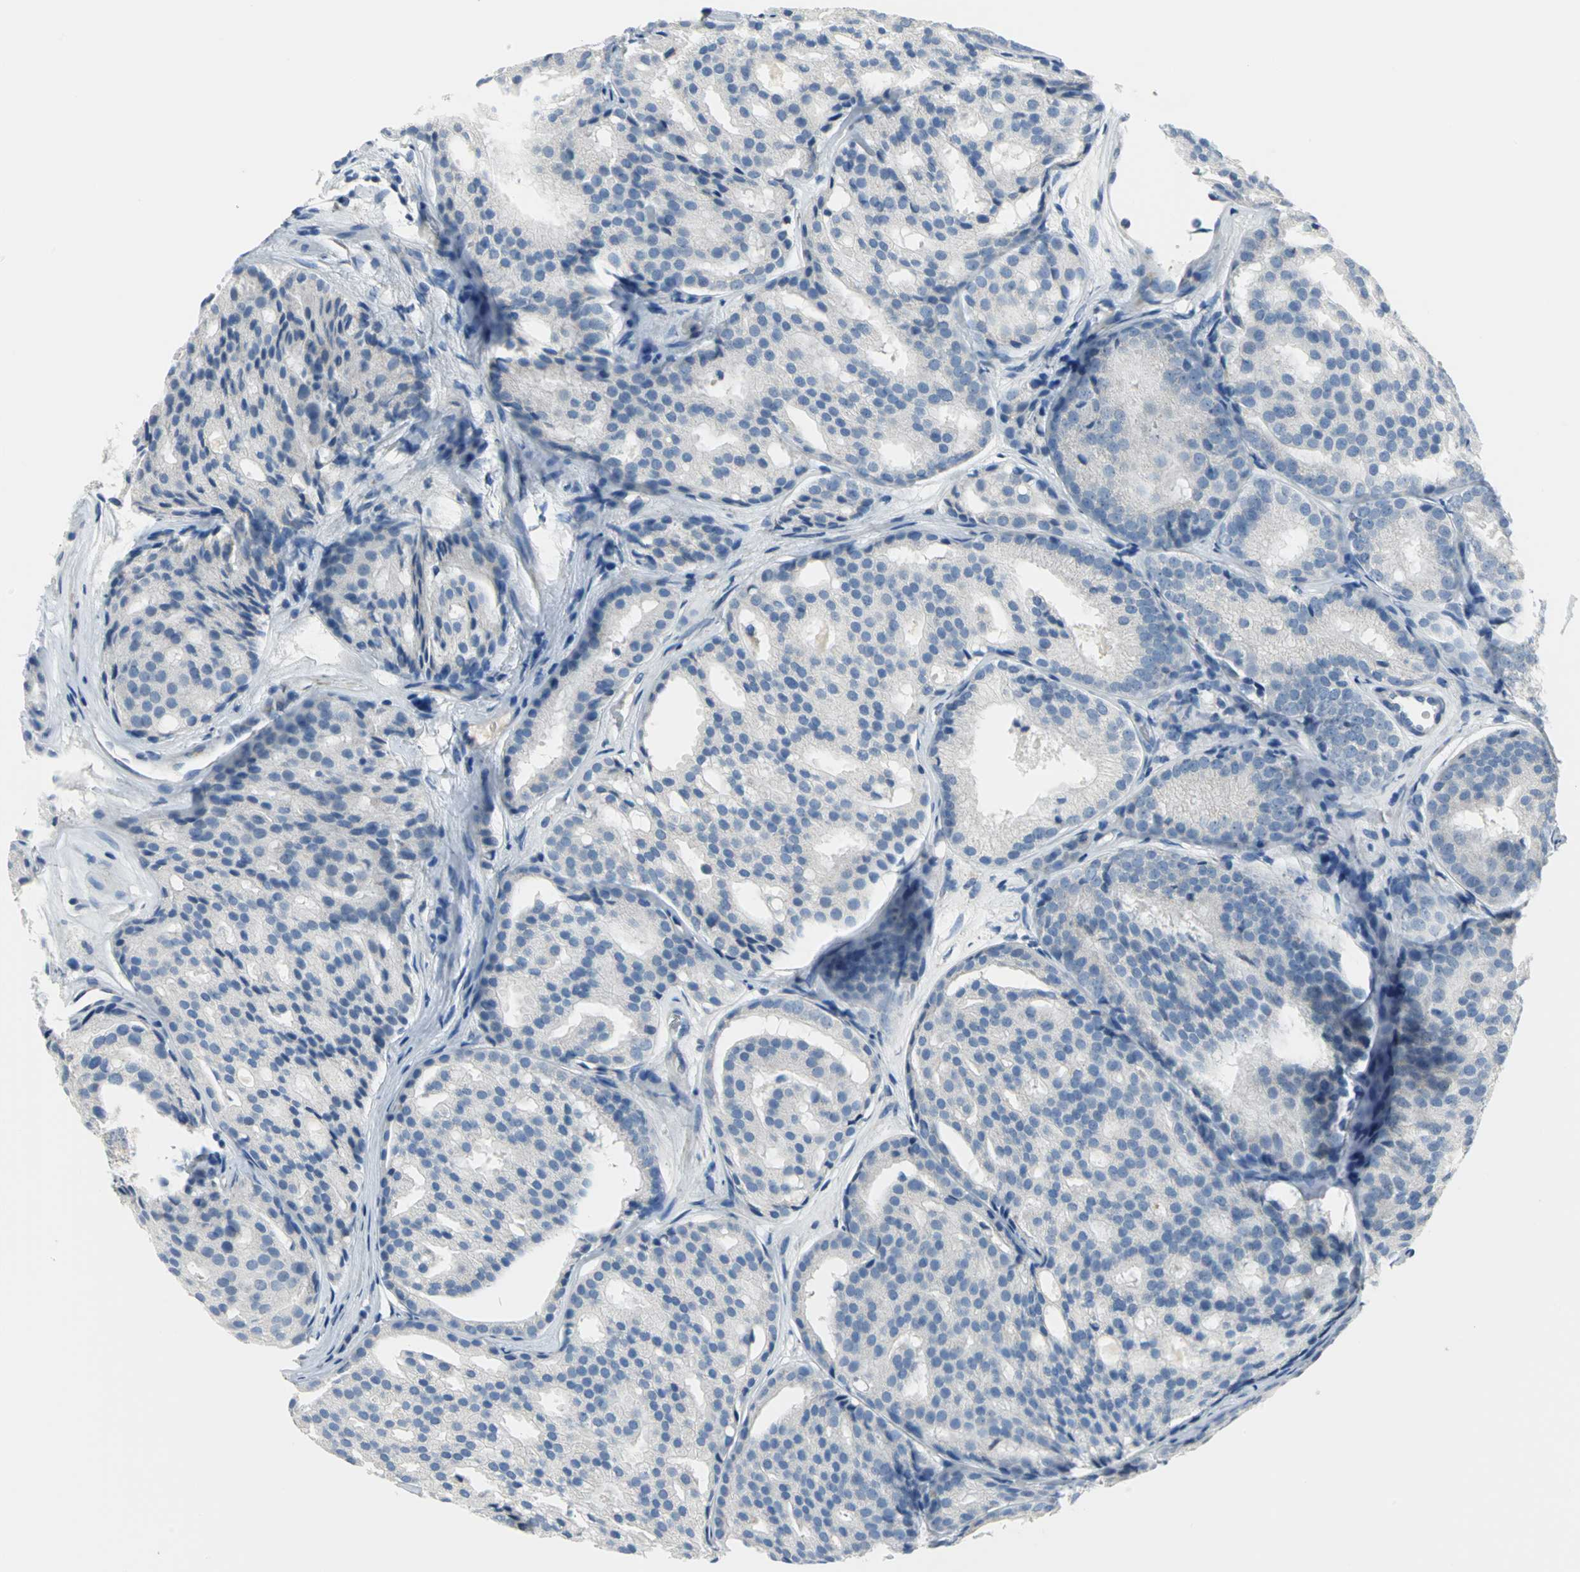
{"staining": {"intensity": "negative", "quantity": "none", "location": "none"}, "tissue": "prostate cancer", "cell_type": "Tumor cells", "image_type": "cancer", "snomed": [{"axis": "morphology", "description": "Adenocarcinoma, High grade"}, {"axis": "topography", "description": "Prostate"}], "caption": "DAB (3,3'-diaminobenzidine) immunohistochemical staining of human high-grade adenocarcinoma (prostate) reveals no significant staining in tumor cells.", "gene": "ALOX15", "patient": {"sex": "male", "age": 64}}